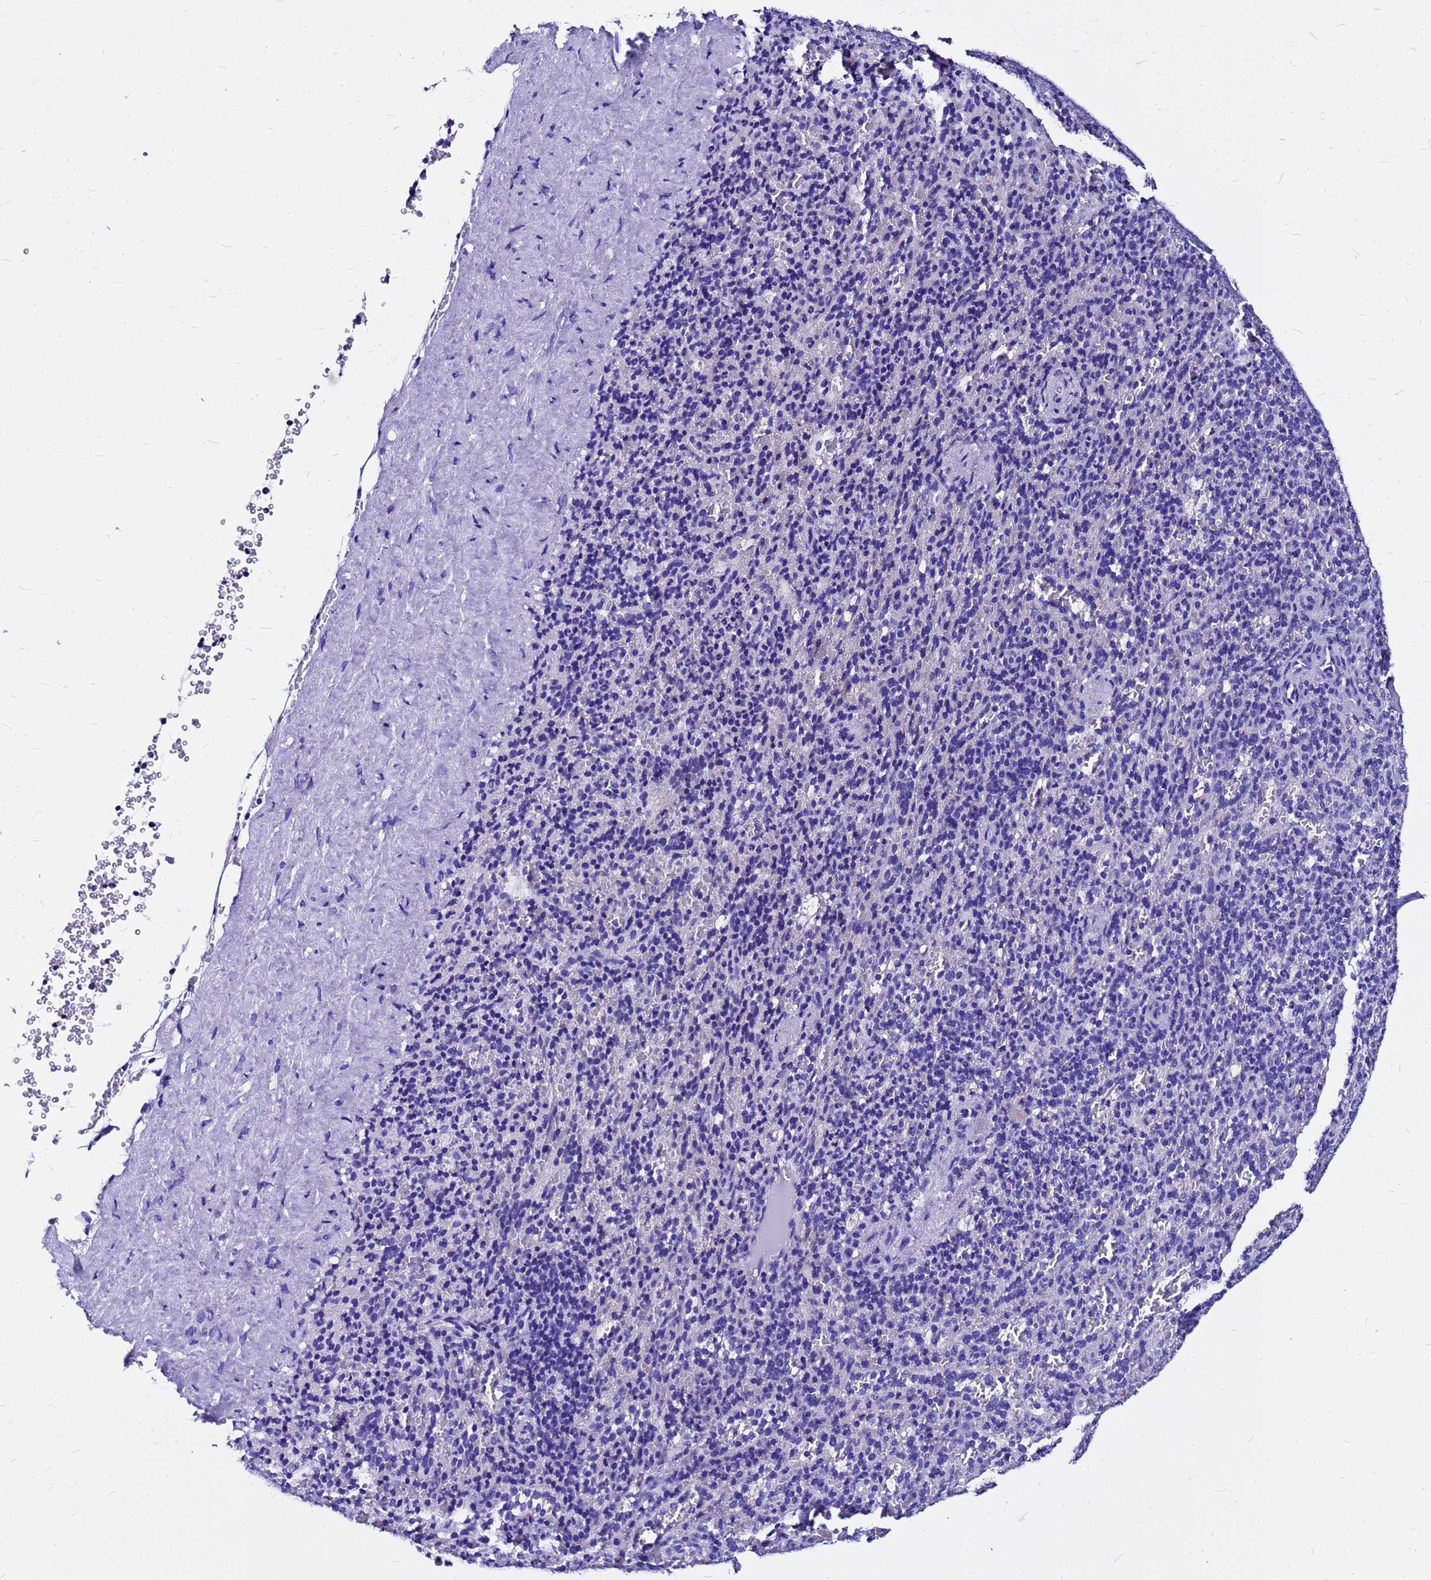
{"staining": {"intensity": "negative", "quantity": "none", "location": "none"}, "tissue": "spleen", "cell_type": "Cells in red pulp", "image_type": "normal", "snomed": [{"axis": "morphology", "description": "Normal tissue, NOS"}, {"axis": "topography", "description": "Spleen"}], "caption": "Immunohistochemical staining of unremarkable human spleen reveals no significant expression in cells in red pulp.", "gene": "HERC4", "patient": {"sex": "female", "age": 21}}